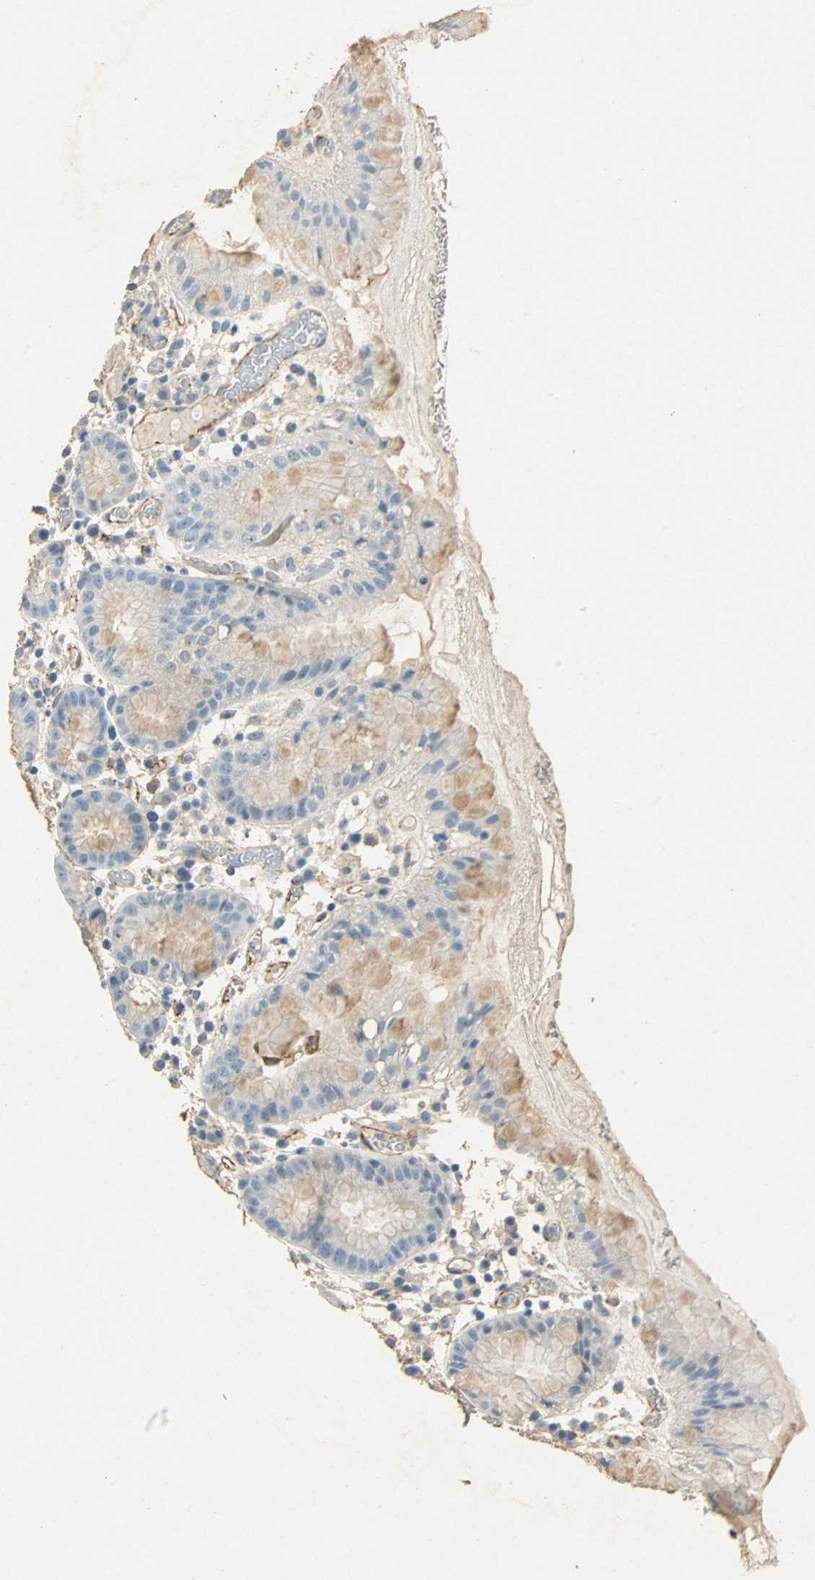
{"staining": {"intensity": "weak", "quantity": "<25%", "location": "cytoplasmic/membranous"}, "tissue": "stomach", "cell_type": "Glandular cells", "image_type": "normal", "snomed": [{"axis": "morphology", "description": "Normal tissue, NOS"}, {"axis": "topography", "description": "Stomach"}, {"axis": "topography", "description": "Stomach, lower"}], "caption": "The histopathology image shows no significant positivity in glandular cells of stomach. (DAB (3,3'-diaminobenzidine) immunohistochemistry (IHC) visualized using brightfield microscopy, high magnification).", "gene": "VPS9D1", "patient": {"sex": "female", "age": 75}}